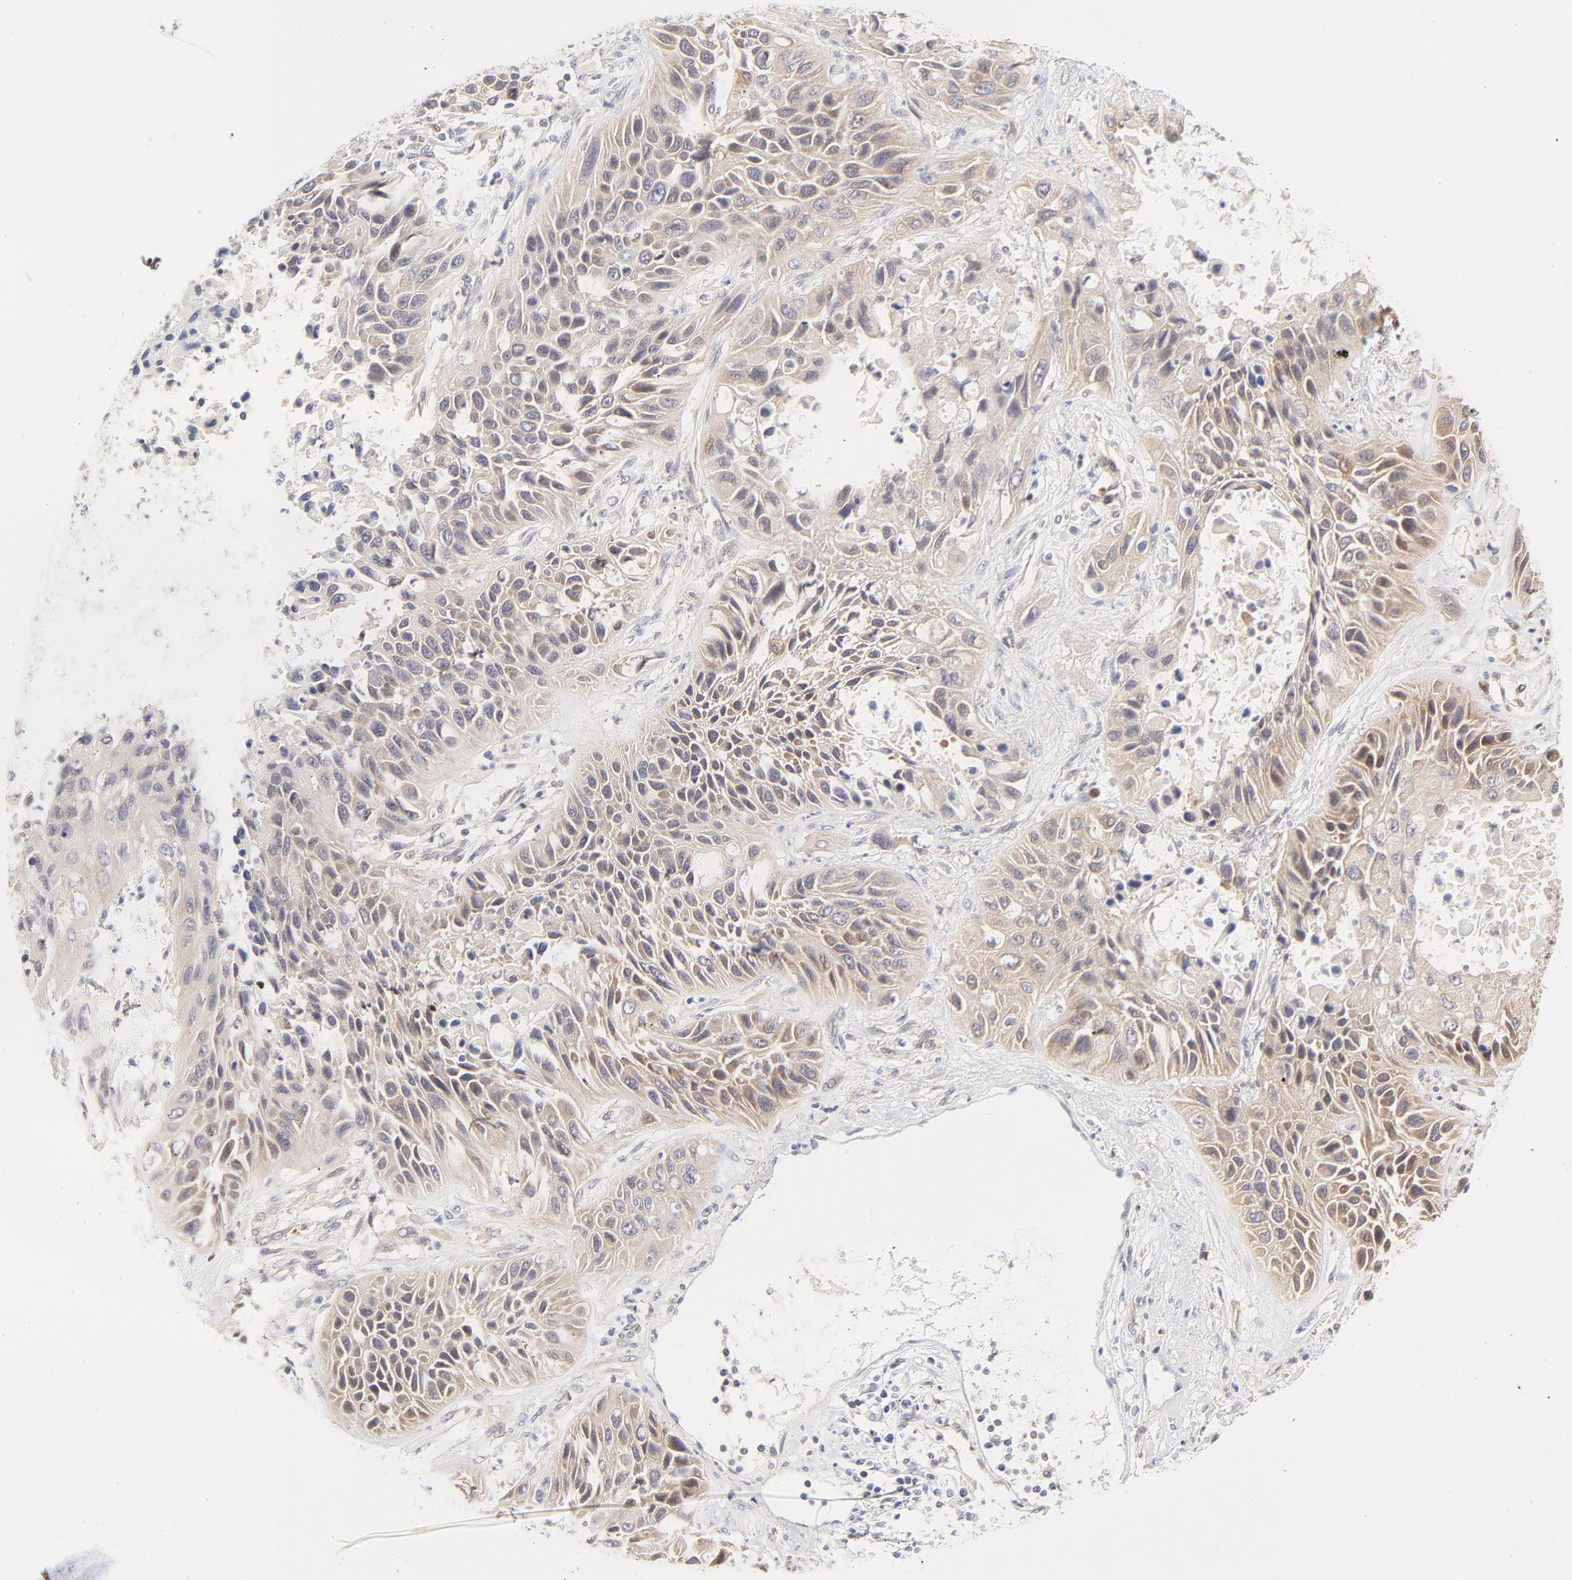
{"staining": {"intensity": "moderate", "quantity": ">75%", "location": "cytoplasmic/membranous"}, "tissue": "lung cancer", "cell_type": "Tumor cells", "image_type": "cancer", "snomed": [{"axis": "morphology", "description": "Squamous cell carcinoma, NOS"}, {"axis": "topography", "description": "Lung"}], "caption": "An image showing moderate cytoplasmic/membranous staining in about >75% of tumor cells in lung cancer, as visualized by brown immunohistochemical staining.", "gene": "RPS6KA1", "patient": {"sex": "female", "age": 76}}